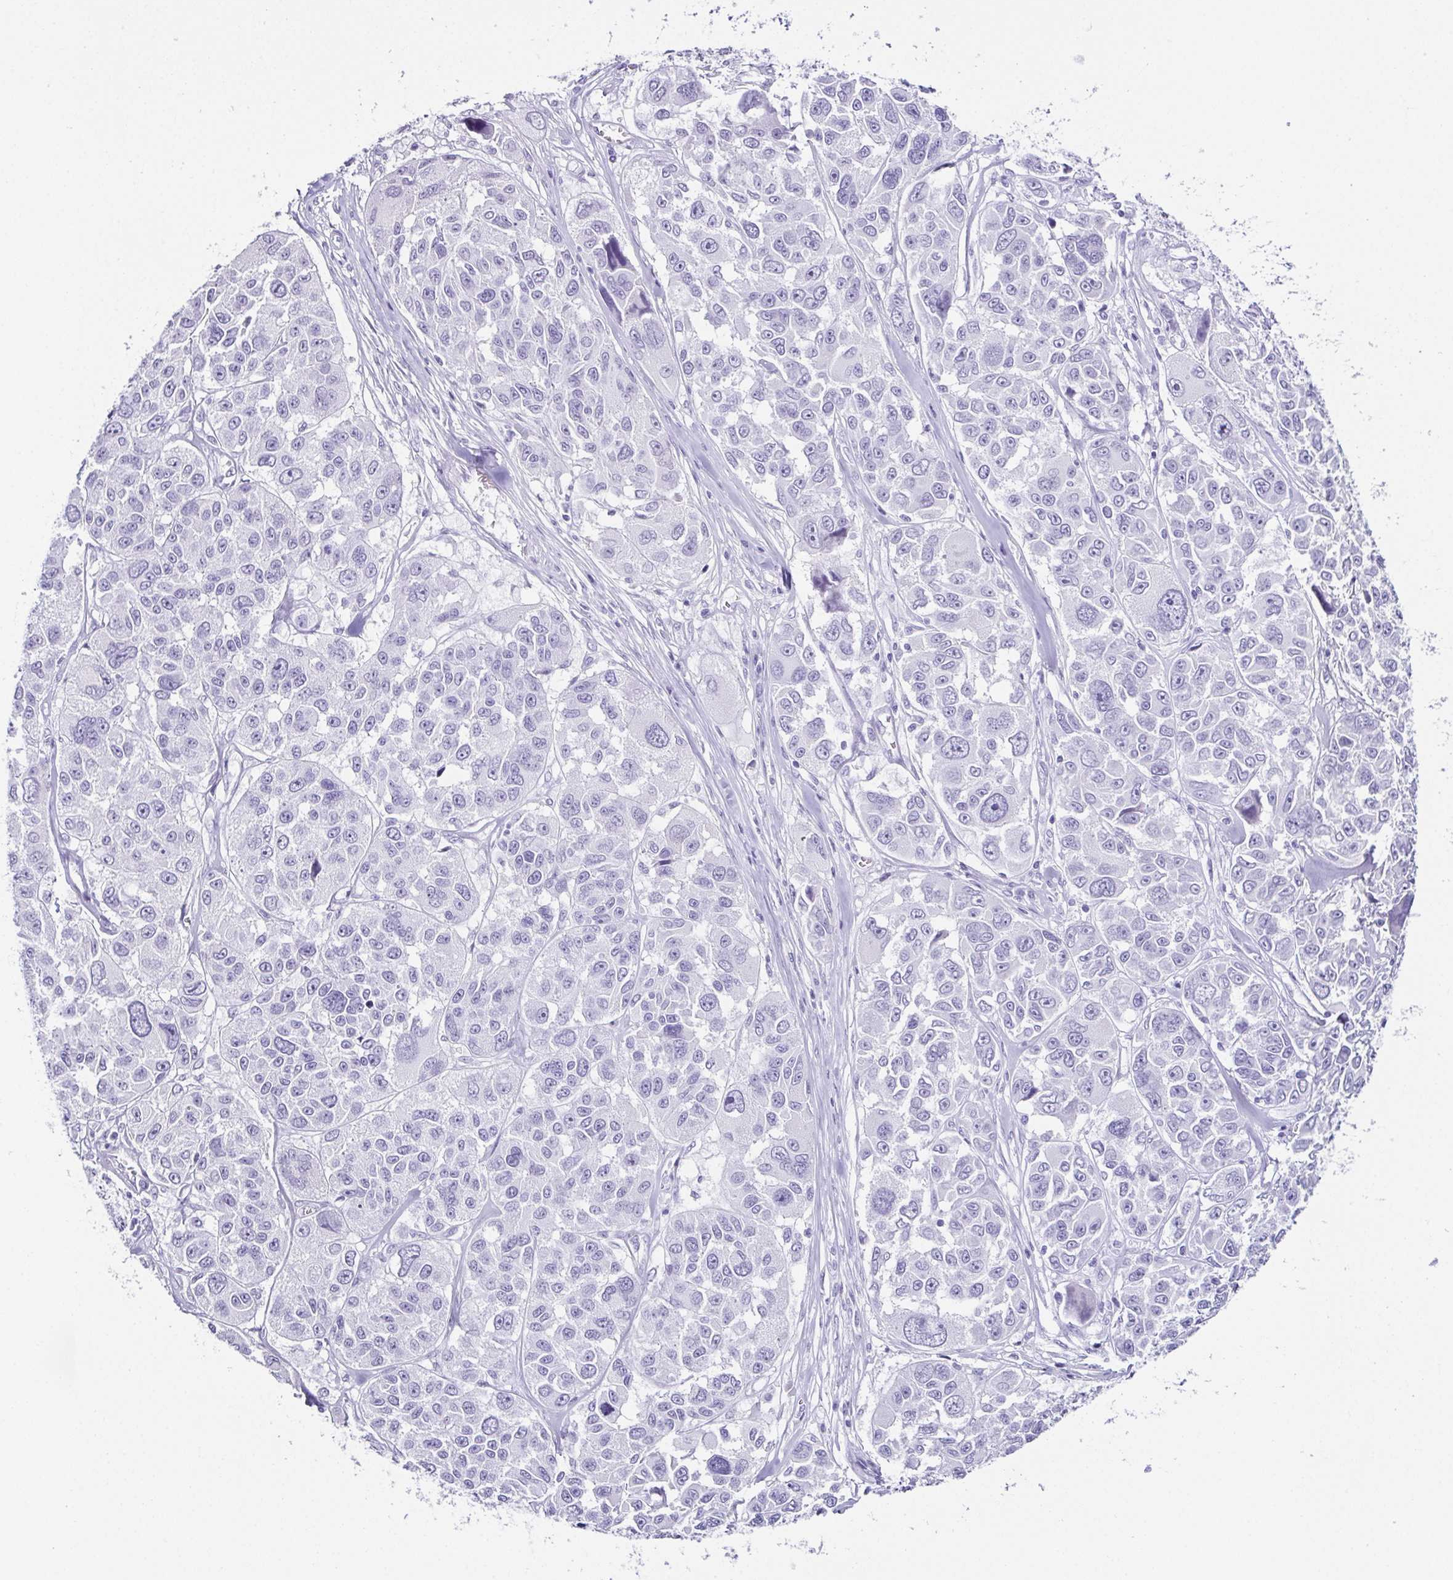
{"staining": {"intensity": "negative", "quantity": "none", "location": "none"}, "tissue": "melanoma", "cell_type": "Tumor cells", "image_type": "cancer", "snomed": [{"axis": "morphology", "description": "Malignant melanoma, NOS"}, {"axis": "topography", "description": "Skin"}], "caption": "IHC histopathology image of human melanoma stained for a protein (brown), which shows no expression in tumor cells.", "gene": "ESX1", "patient": {"sex": "female", "age": 66}}